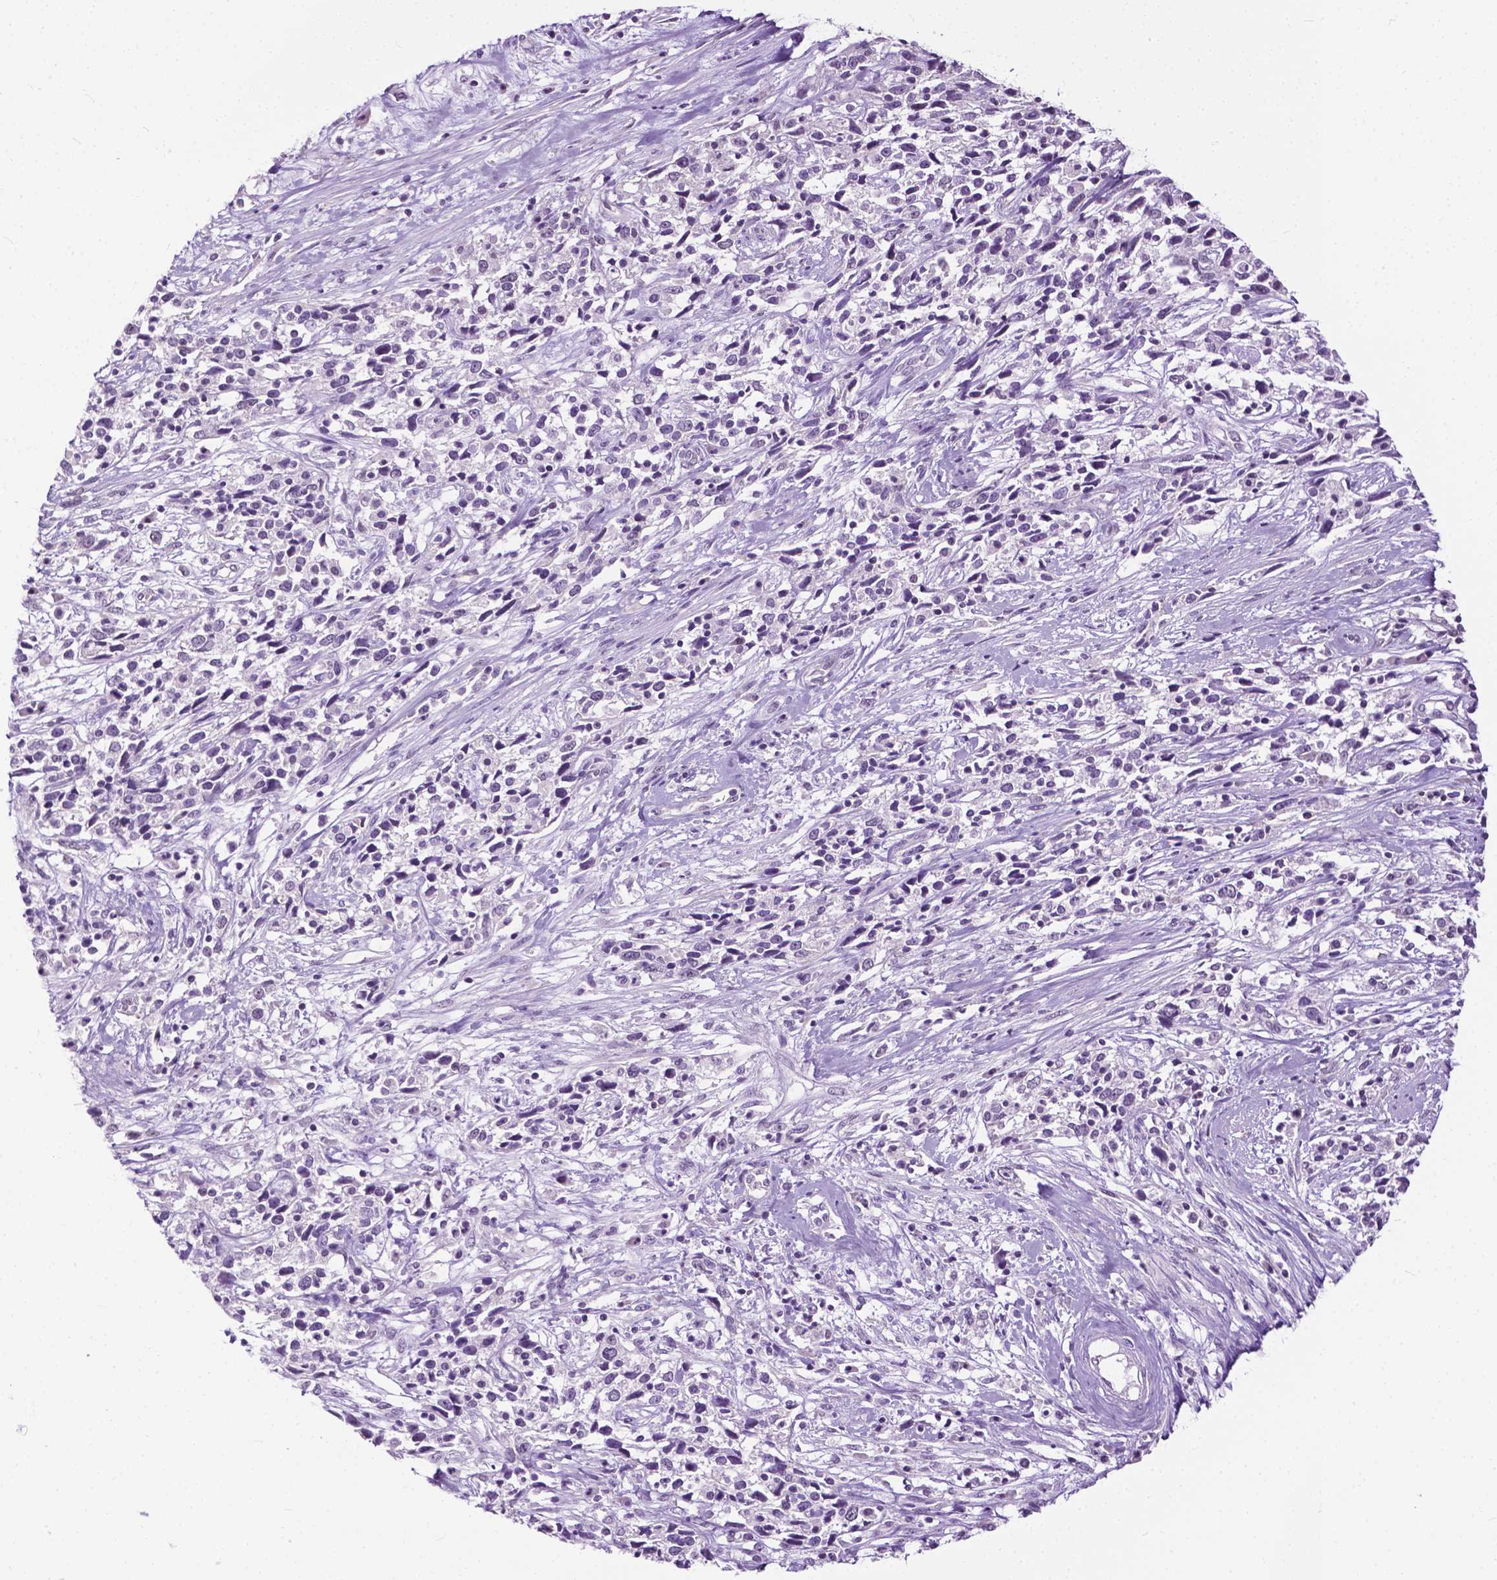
{"staining": {"intensity": "negative", "quantity": "none", "location": "none"}, "tissue": "cervical cancer", "cell_type": "Tumor cells", "image_type": "cancer", "snomed": [{"axis": "morphology", "description": "Adenocarcinoma, NOS"}, {"axis": "topography", "description": "Cervix"}], "caption": "High power microscopy micrograph of an IHC micrograph of cervical cancer (adenocarcinoma), revealing no significant expression in tumor cells. (DAB immunohistochemistry, high magnification).", "gene": "GPR37L1", "patient": {"sex": "female", "age": 40}}